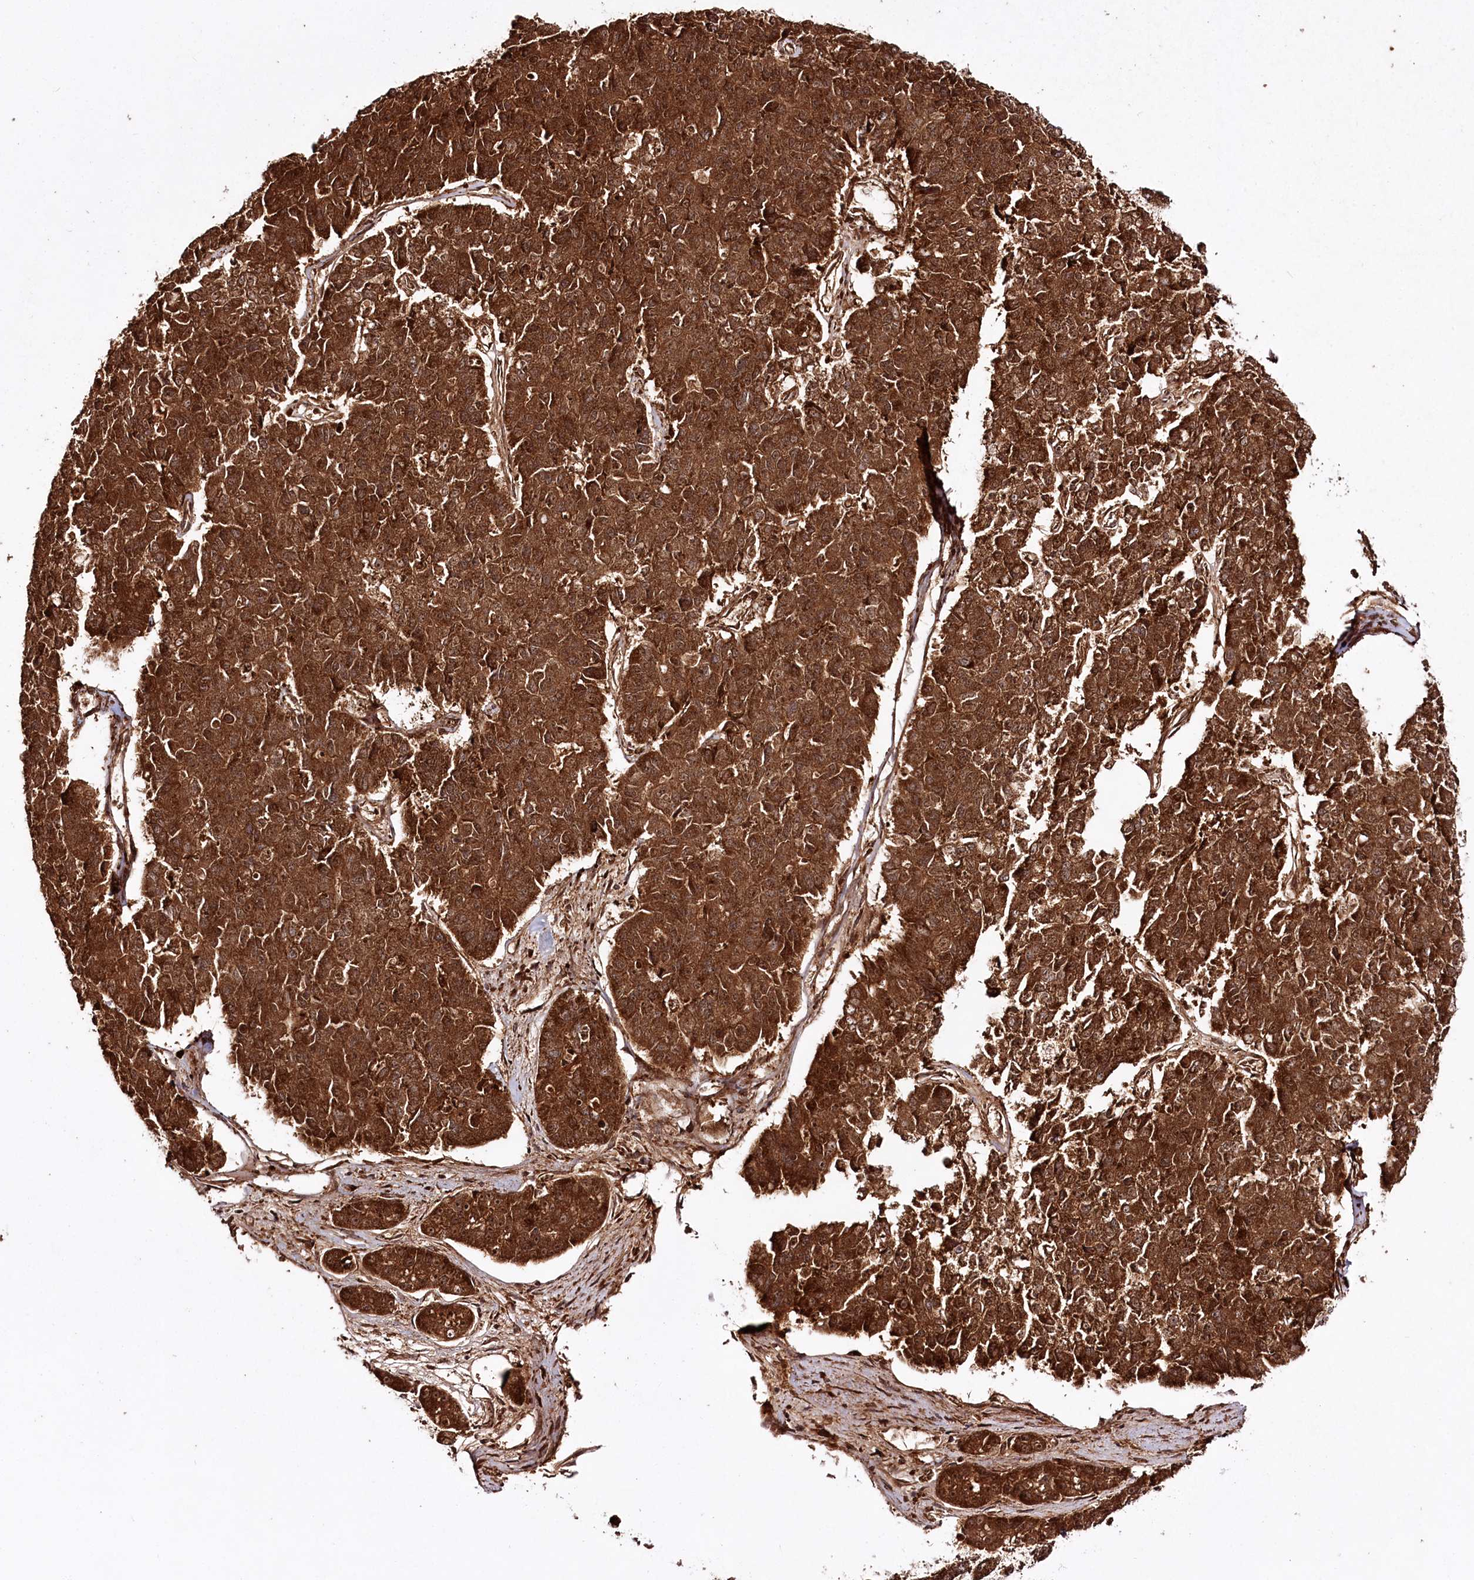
{"staining": {"intensity": "strong", "quantity": ">75%", "location": "cytoplasmic/membranous"}, "tissue": "pancreatic cancer", "cell_type": "Tumor cells", "image_type": "cancer", "snomed": [{"axis": "morphology", "description": "Adenocarcinoma, NOS"}, {"axis": "topography", "description": "Pancreas"}], "caption": "About >75% of tumor cells in pancreatic cancer display strong cytoplasmic/membranous protein positivity as visualized by brown immunohistochemical staining.", "gene": "REXO2", "patient": {"sex": "male", "age": 50}}